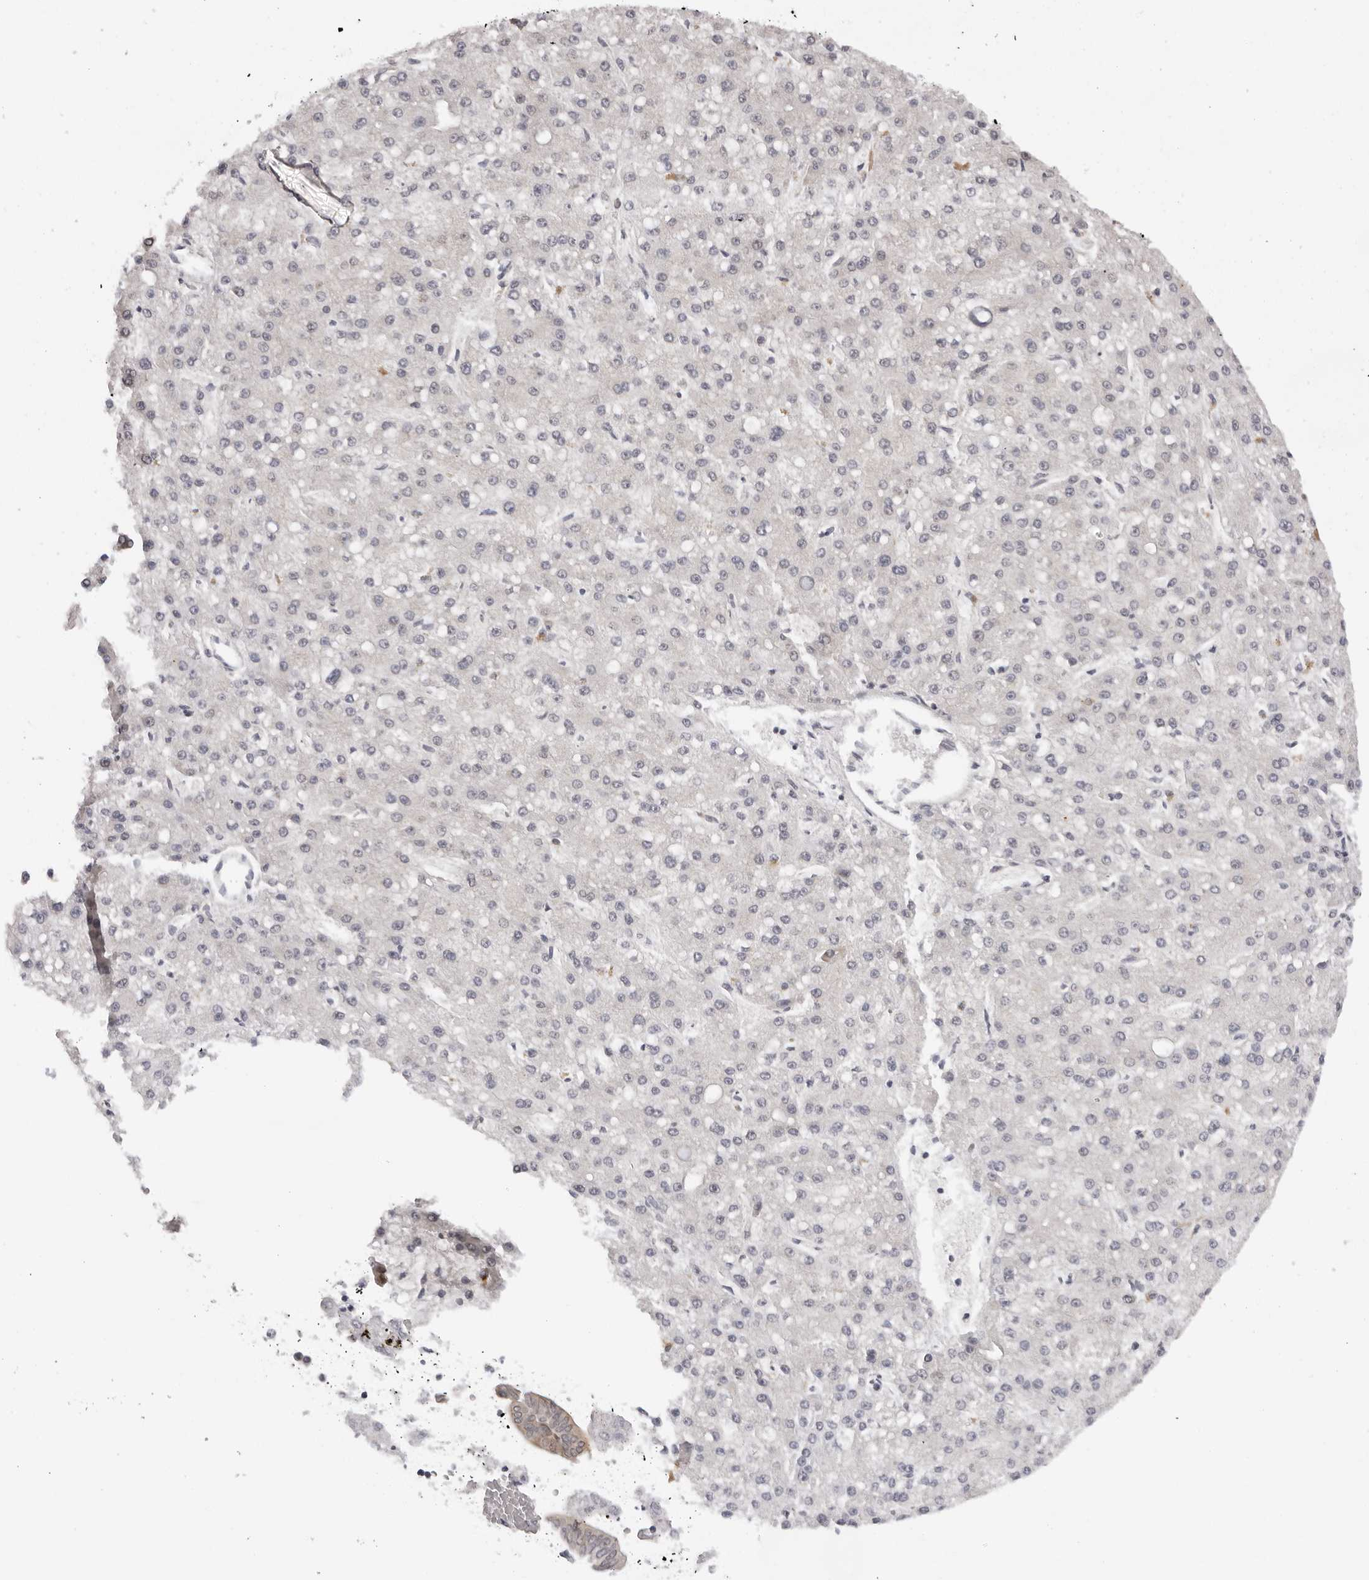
{"staining": {"intensity": "negative", "quantity": "none", "location": "none"}, "tissue": "liver cancer", "cell_type": "Tumor cells", "image_type": "cancer", "snomed": [{"axis": "morphology", "description": "Carcinoma, Hepatocellular, NOS"}, {"axis": "topography", "description": "Liver"}], "caption": "Tumor cells show no significant positivity in hepatocellular carcinoma (liver).", "gene": "IL17RA", "patient": {"sex": "male", "age": 67}}